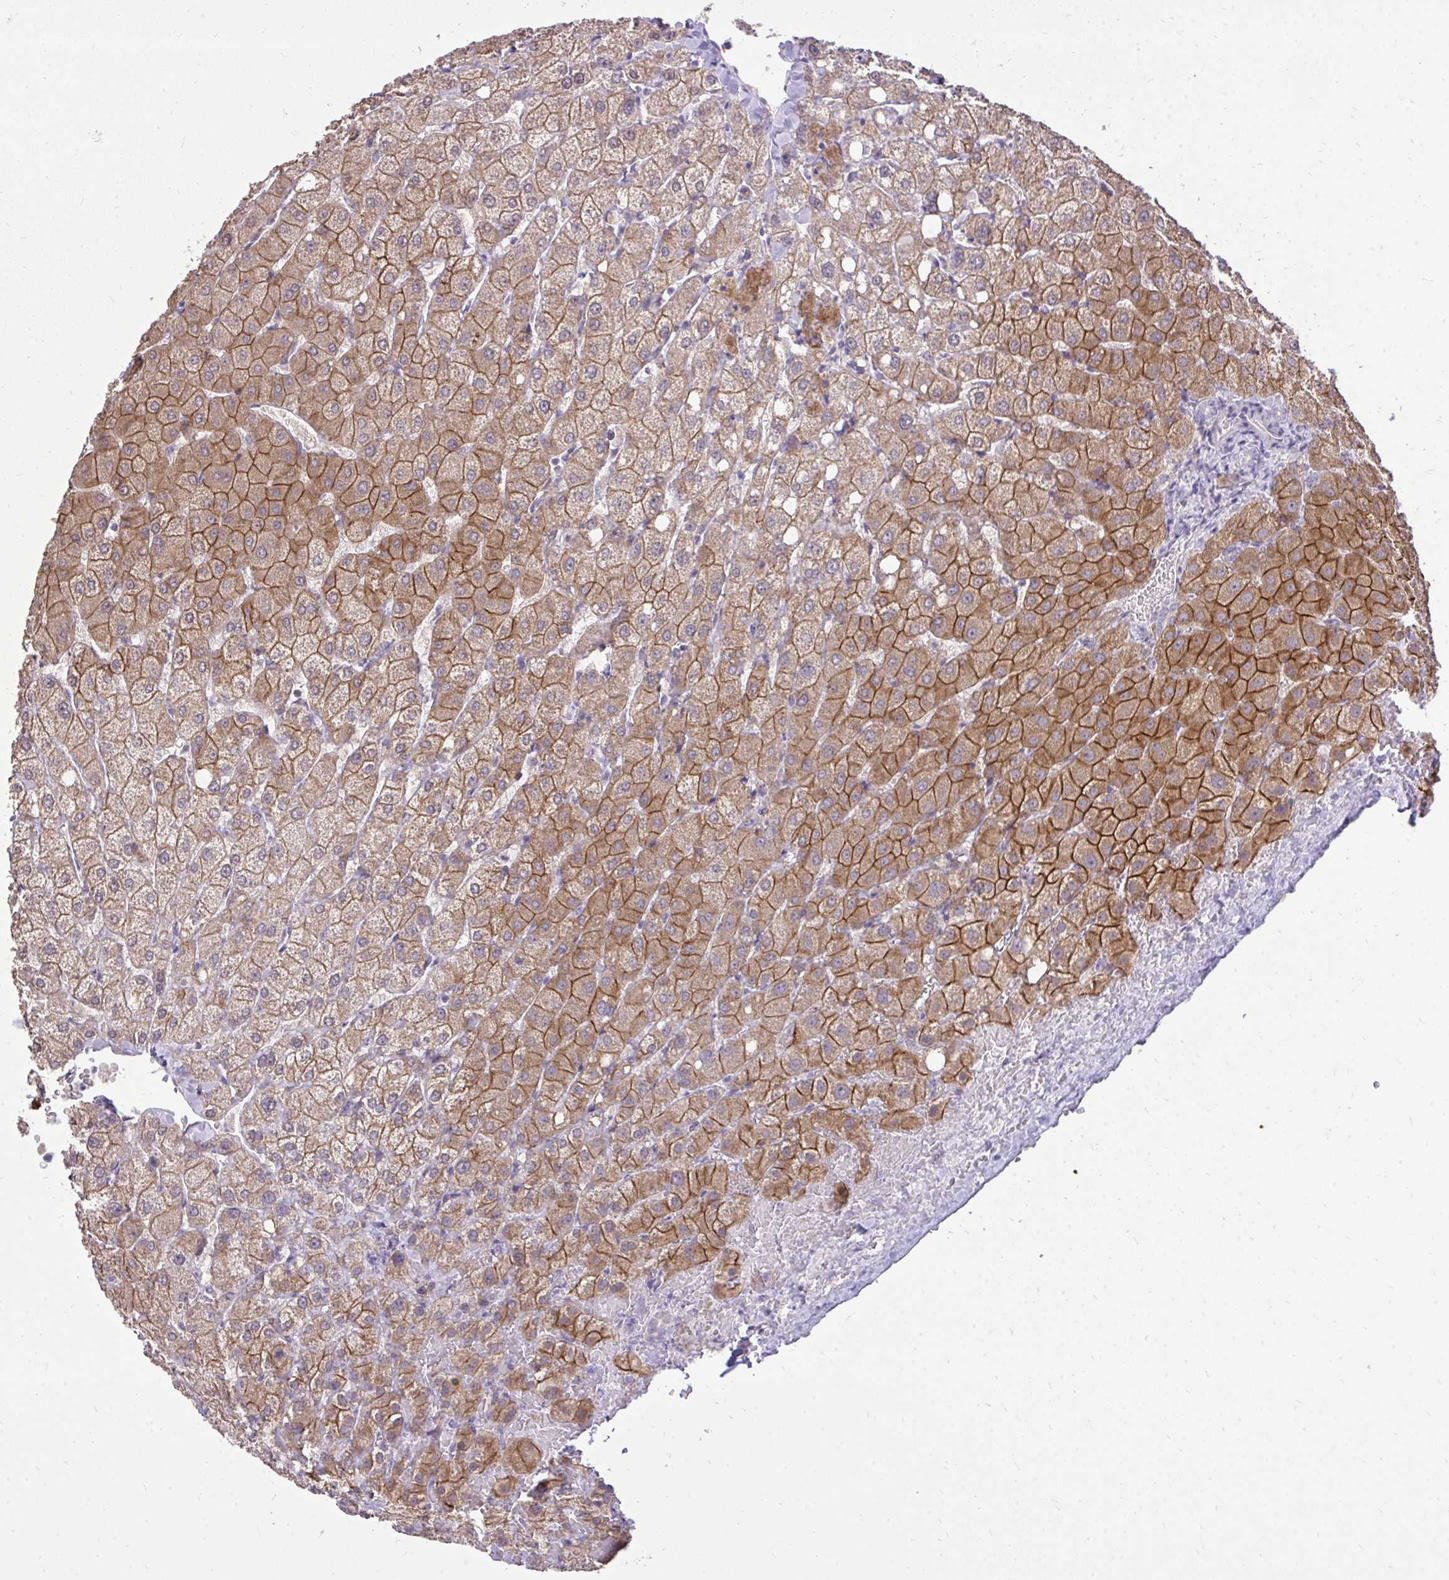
{"staining": {"intensity": "negative", "quantity": "none", "location": "none"}, "tissue": "liver", "cell_type": "Cholangiocytes", "image_type": "normal", "snomed": [{"axis": "morphology", "description": "Normal tissue, NOS"}, {"axis": "topography", "description": "Liver"}], "caption": "An image of liver stained for a protein shows no brown staining in cholangiocytes. (IHC, brightfield microscopy, high magnification).", "gene": "SPTBN2", "patient": {"sex": "female", "age": 54}}